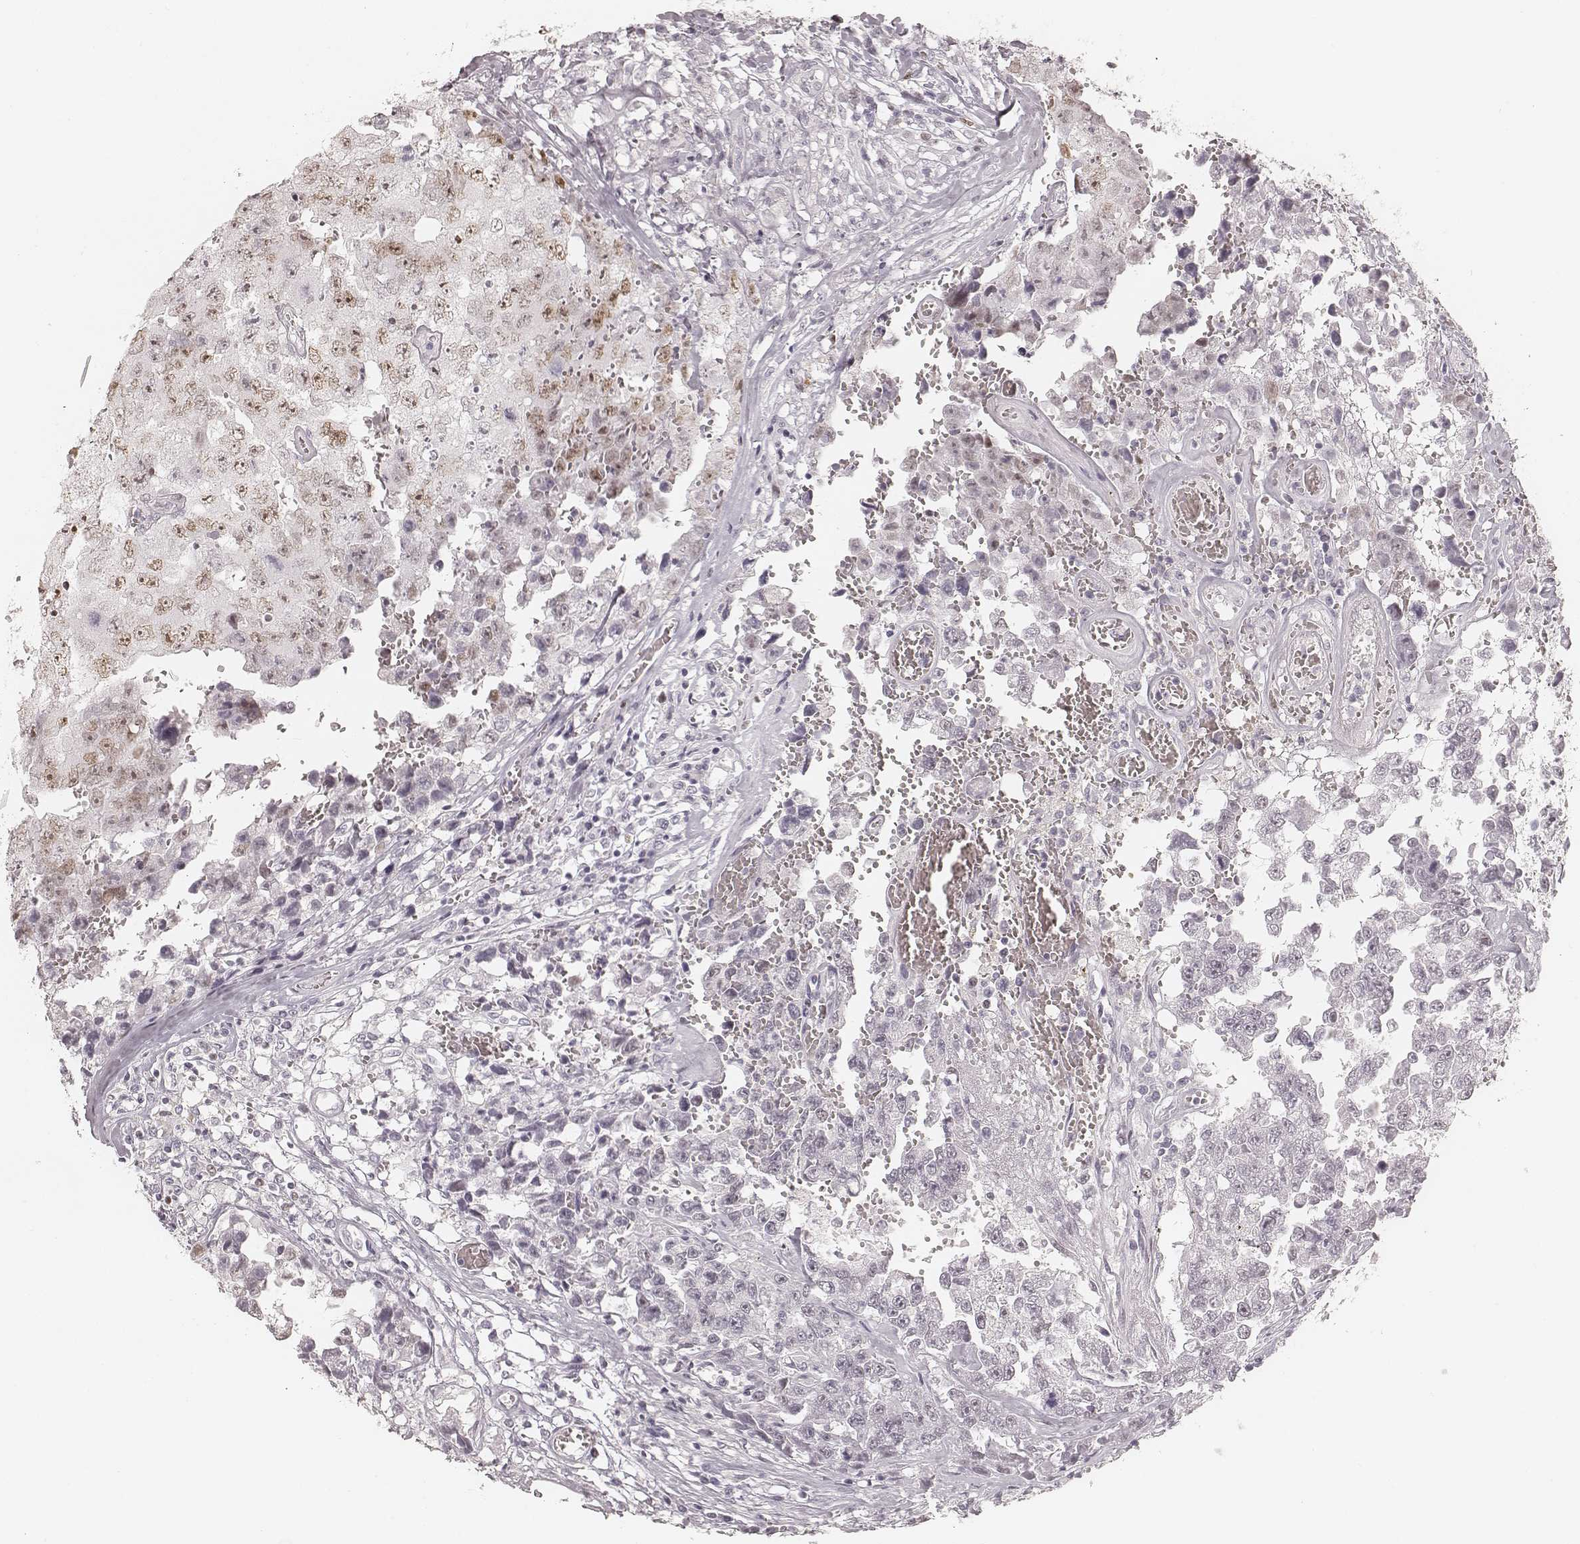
{"staining": {"intensity": "weak", "quantity": "25%-75%", "location": "nuclear"}, "tissue": "testis cancer", "cell_type": "Tumor cells", "image_type": "cancer", "snomed": [{"axis": "morphology", "description": "Carcinoma, Embryonal, NOS"}, {"axis": "topography", "description": "Testis"}], "caption": "Protein expression analysis of testis cancer (embryonal carcinoma) exhibits weak nuclear staining in about 25%-75% of tumor cells. Nuclei are stained in blue.", "gene": "TEX37", "patient": {"sex": "male", "age": 36}}